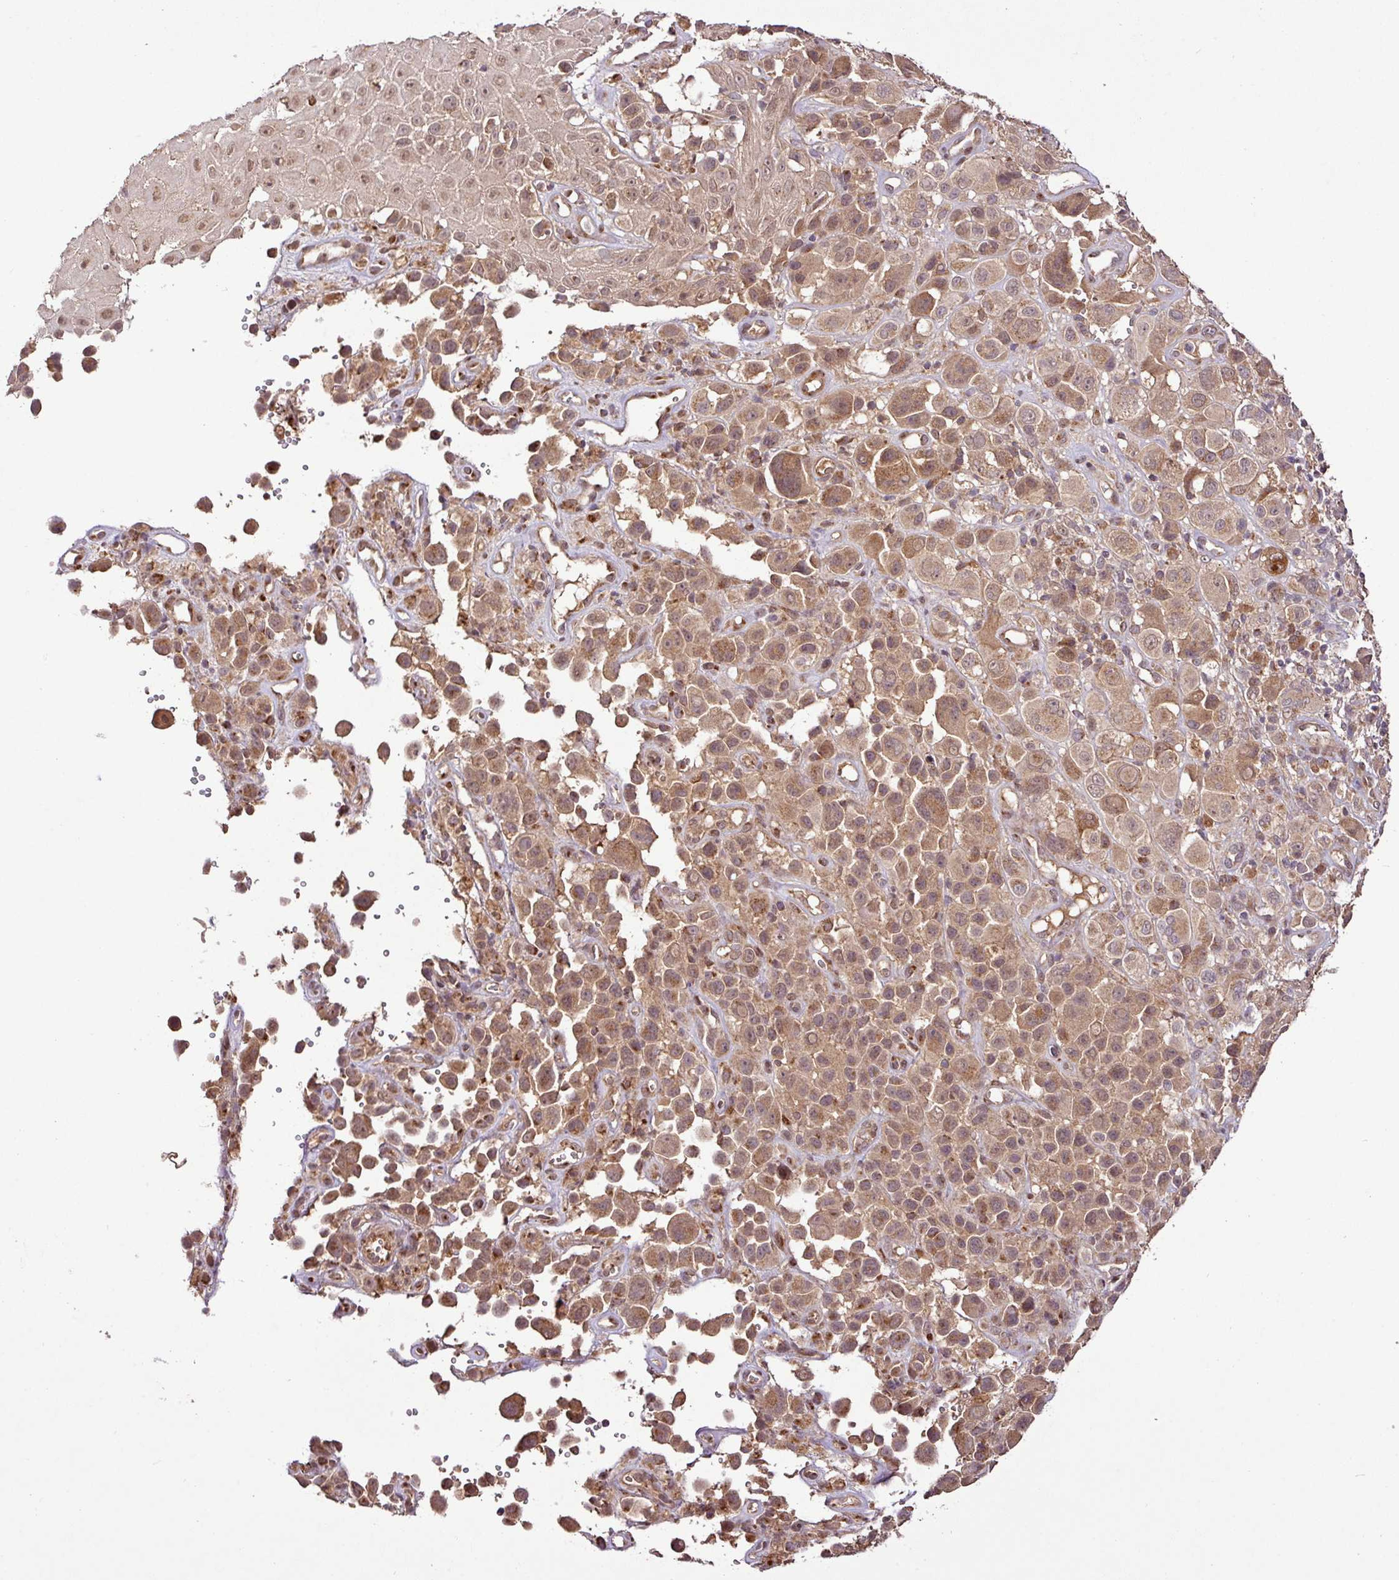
{"staining": {"intensity": "moderate", "quantity": "25%-75%", "location": "cytoplasmic/membranous,nuclear"}, "tissue": "melanoma", "cell_type": "Tumor cells", "image_type": "cancer", "snomed": [{"axis": "morphology", "description": "Malignant melanoma, NOS"}, {"axis": "topography", "description": "Skin of trunk"}], "caption": "High-magnification brightfield microscopy of malignant melanoma stained with DAB (brown) and counterstained with hematoxylin (blue). tumor cells exhibit moderate cytoplasmic/membranous and nuclear staining is present in approximately25%-75% of cells.", "gene": "FAIM", "patient": {"sex": "male", "age": 71}}